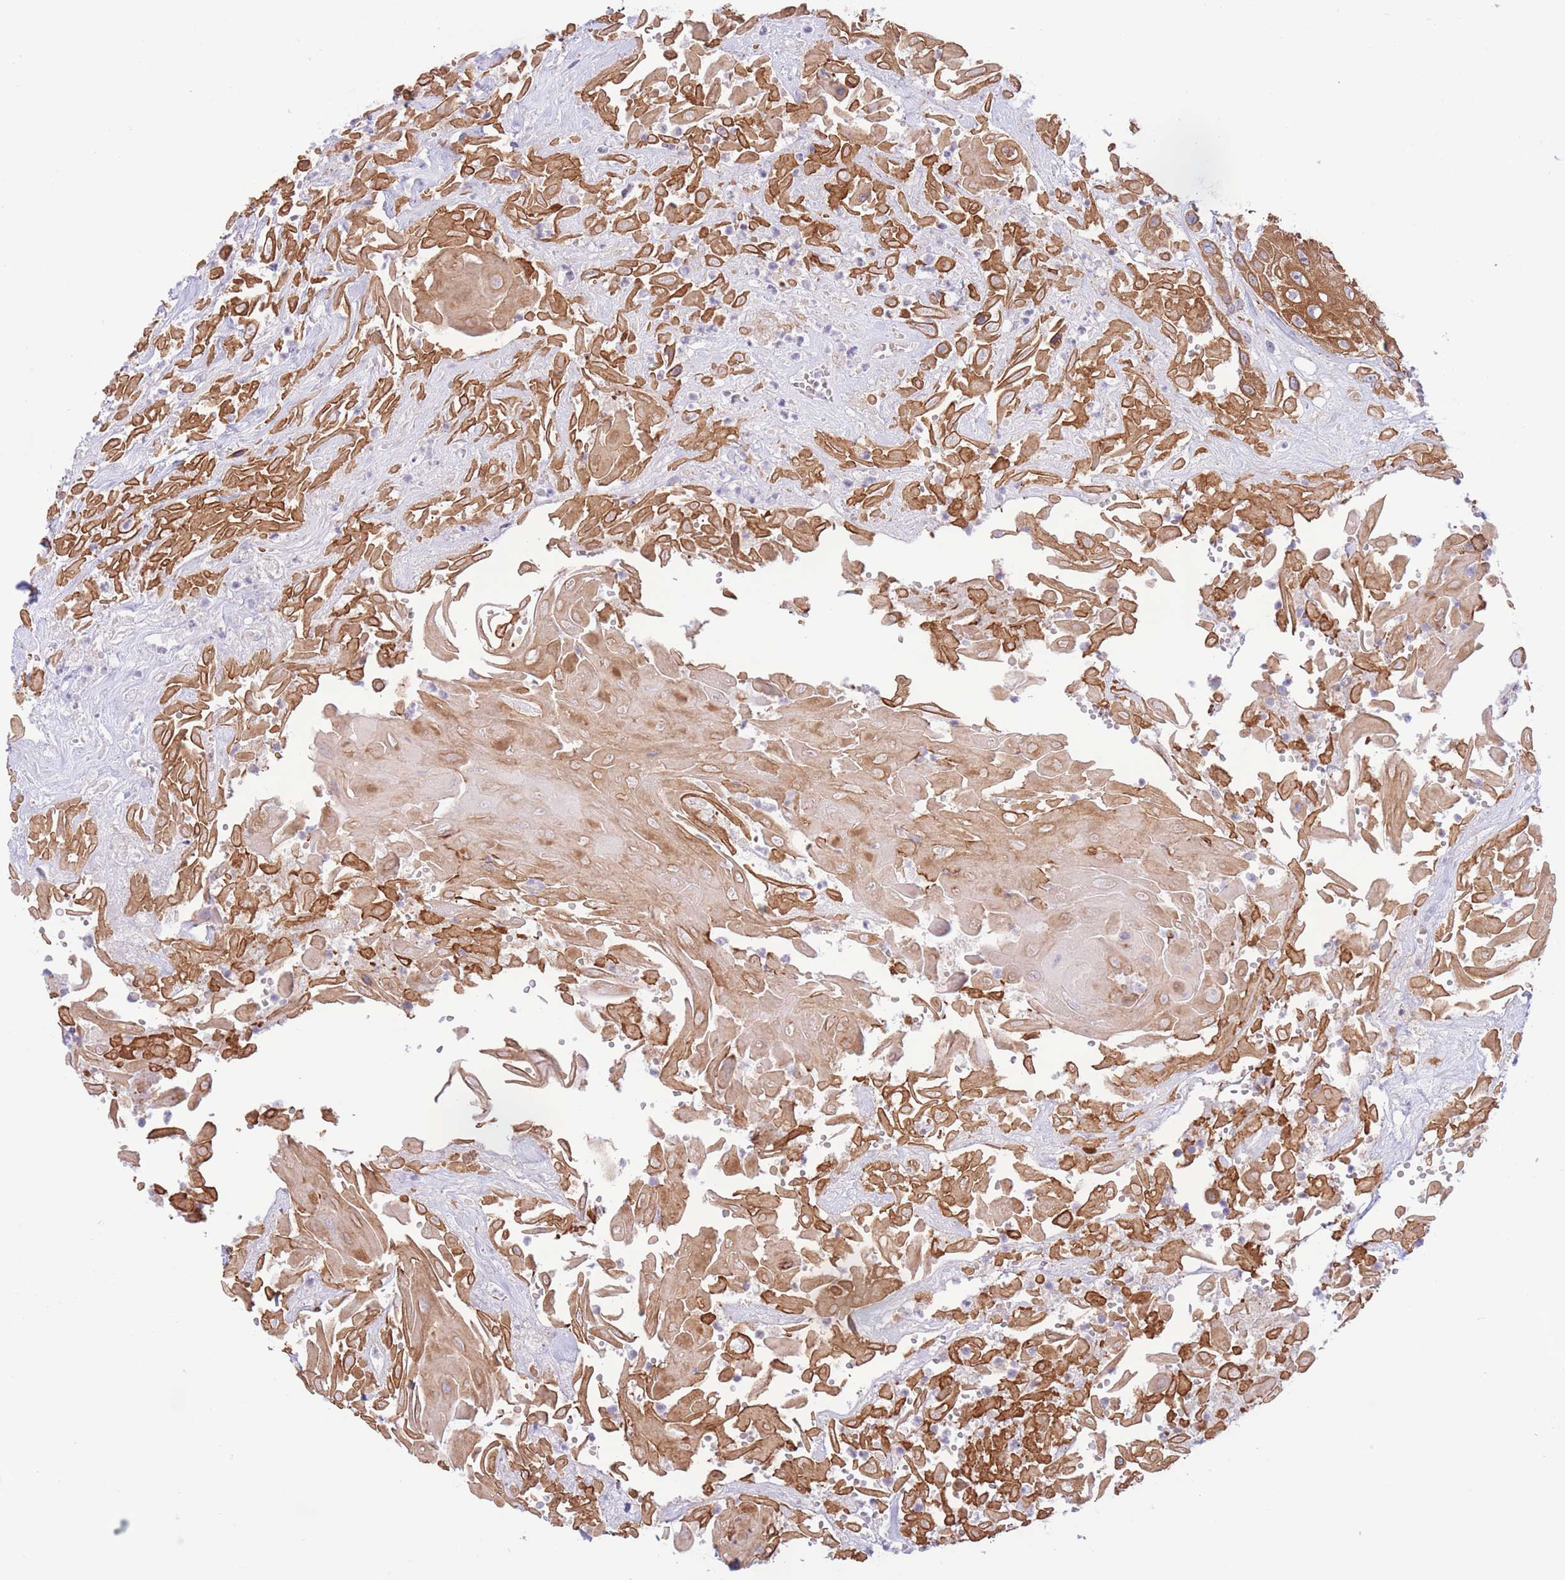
{"staining": {"intensity": "strong", "quantity": ">75%", "location": "cytoplasmic/membranous"}, "tissue": "head and neck cancer", "cell_type": "Tumor cells", "image_type": "cancer", "snomed": [{"axis": "morphology", "description": "Squamous cell carcinoma, NOS"}, {"axis": "topography", "description": "Head-Neck"}], "caption": "Immunohistochemical staining of human head and neck squamous cell carcinoma shows high levels of strong cytoplasmic/membranous expression in about >75% of tumor cells.", "gene": "MRPS31", "patient": {"sex": "male", "age": 81}}